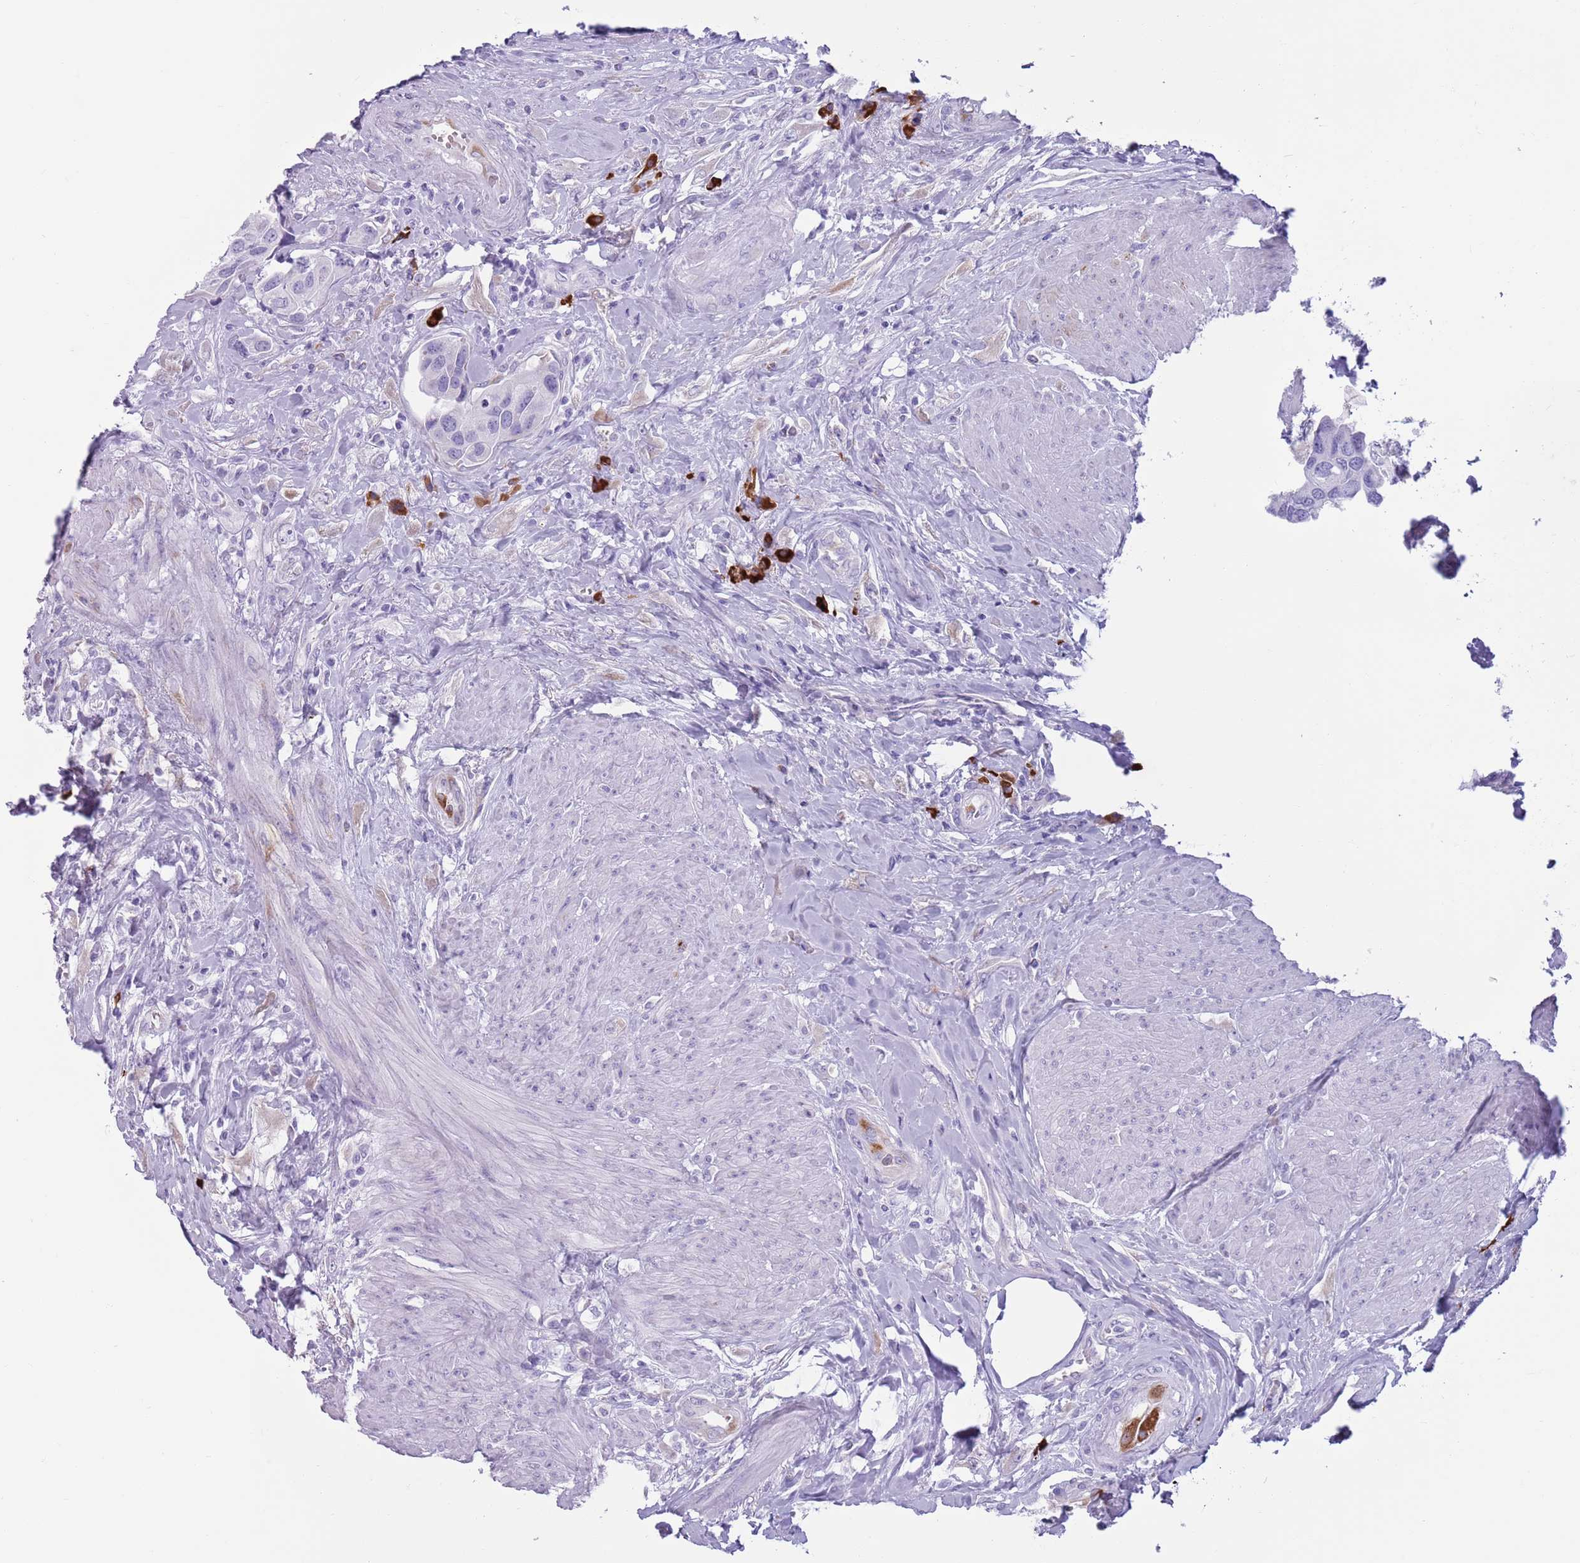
{"staining": {"intensity": "negative", "quantity": "none", "location": "none"}, "tissue": "urothelial cancer", "cell_type": "Tumor cells", "image_type": "cancer", "snomed": [{"axis": "morphology", "description": "Urothelial carcinoma, High grade"}, {"axis": "topography", "description": "Urinary bladder"}], "caption": "Urothelial cancer was stained to show a protein in brown. There is no significant expression in tumor cells. The staining is performed using DAB brown chromogen with nuclei counter-stained in using hematoxylin.", "gene": "LY6G5B", "patient": {"sex": "male", "age": 74}}